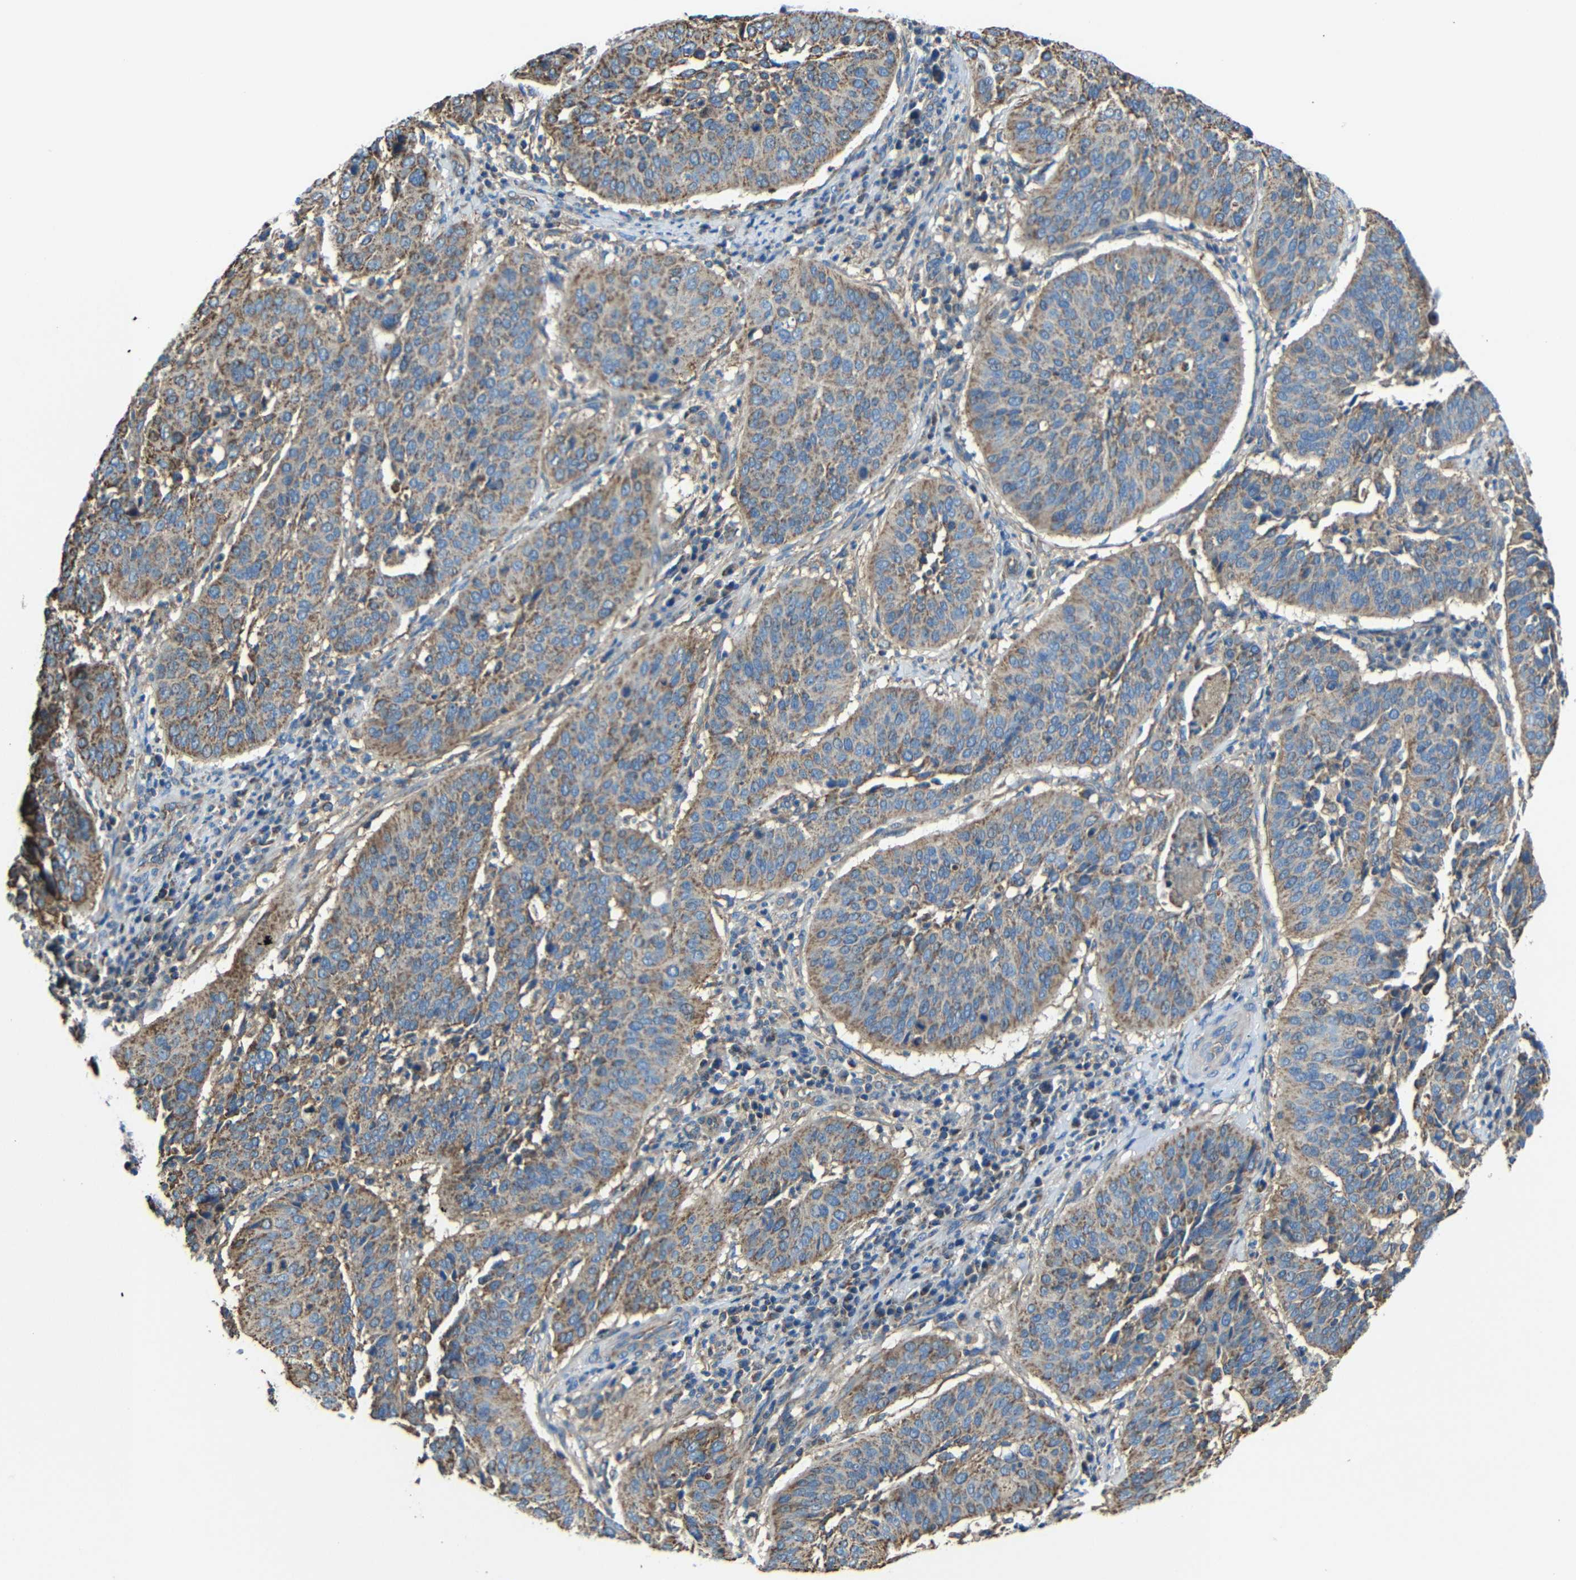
{"staining": {"intensity": "weak", "quantity": ">75%", "location": "cytoplasmic/membranous"}, "tissue": "cervical cancer", "cell_type": "Tumor cells", "image_type": "cancer", "snomed": [{"axis": "morphology", "description": "Normal tissue, NOS"}, {"axis": "morphology", "description": "Squamous cell carcinoma, NOS"}, {"axis": "topography", "description": "Cervix"}], "caption": "Weak cytoplasmic/membranous positivity is seen in about >75% of tumor cells in cervical cancer. The staining was performed using DAB to visualize the protein expression in brown, while the nuclei were stained in blue with hematoxylin (Magnification: 20x).", "gene": "INTS6L", "patient": {"sex": "female", "age": 39}}